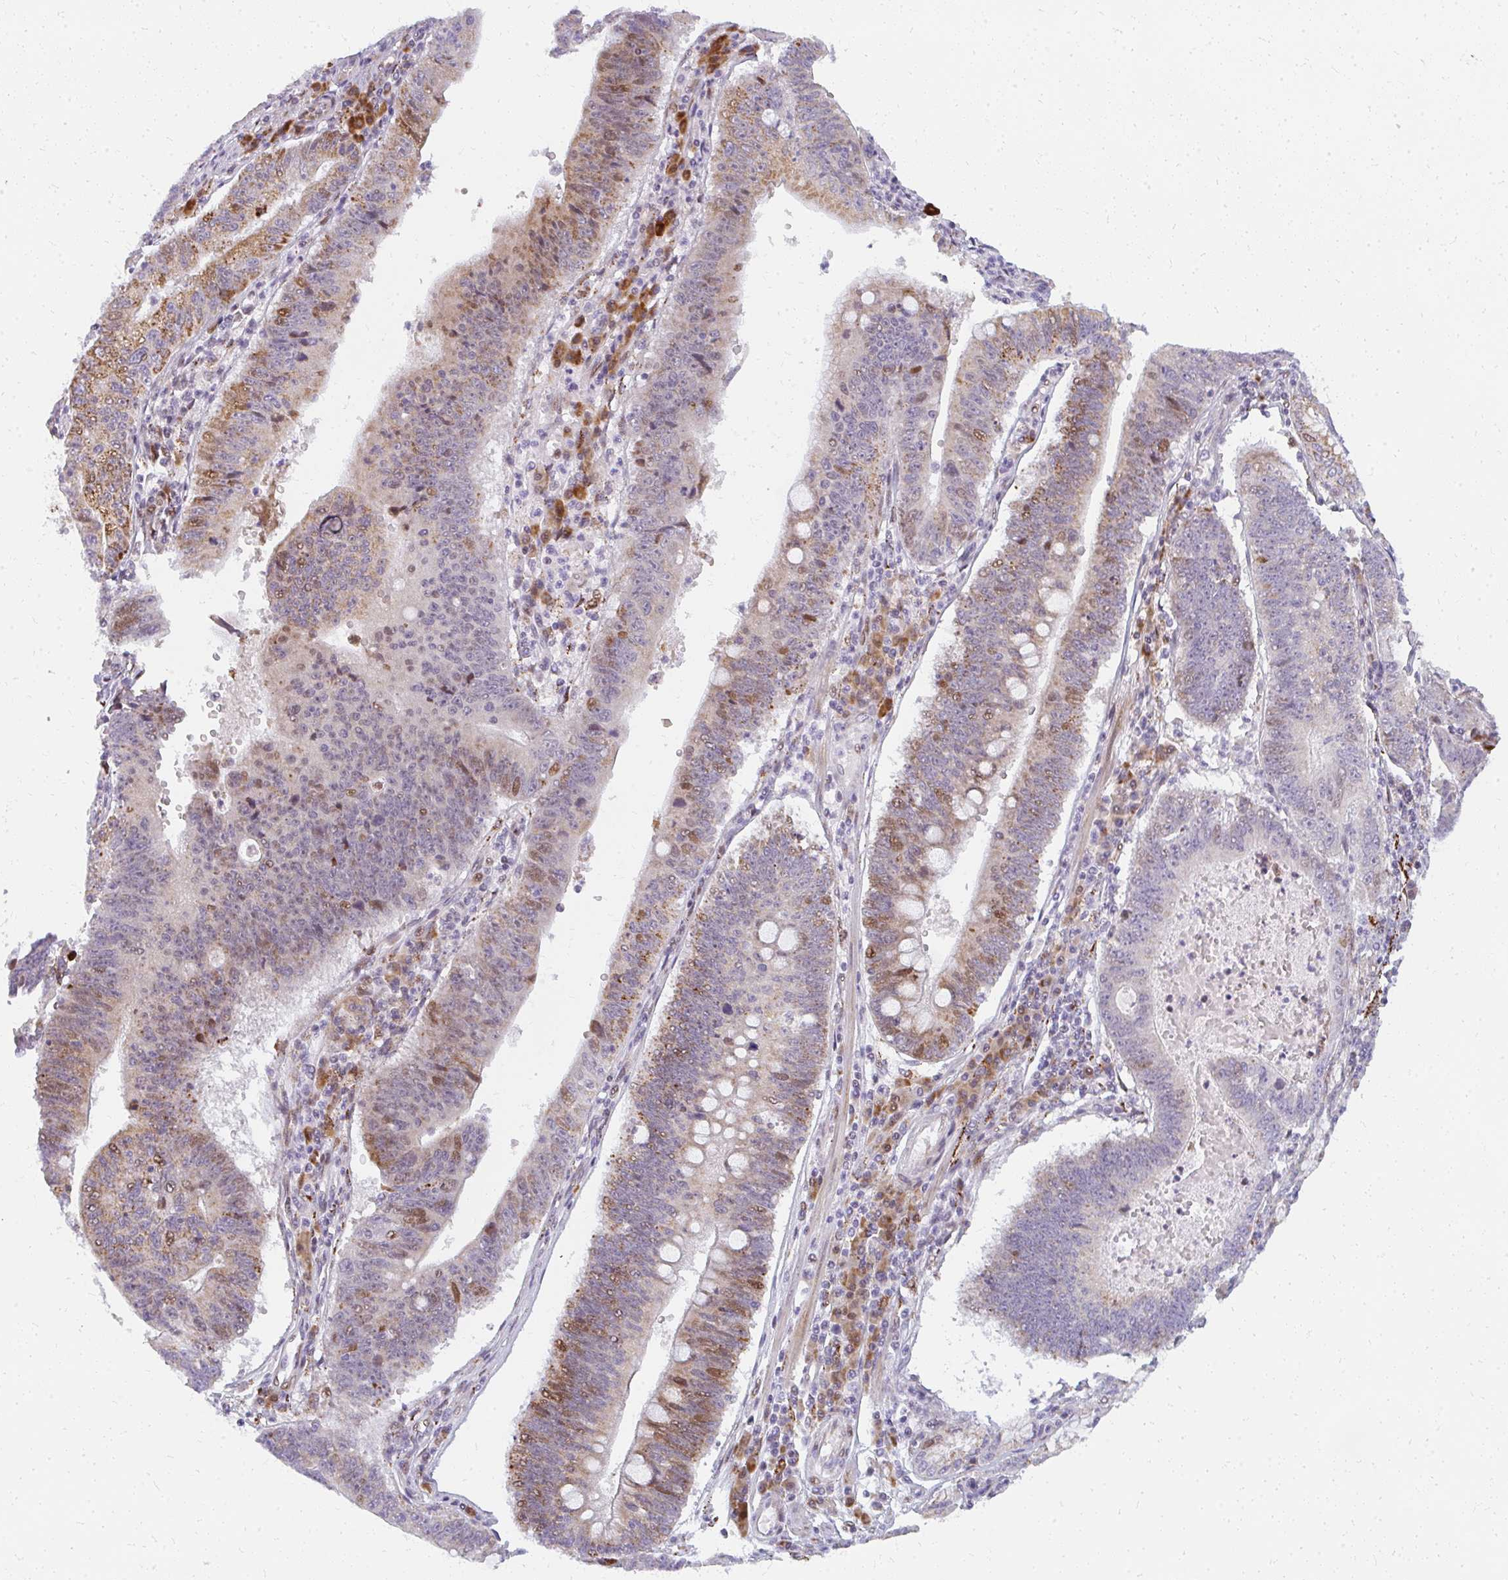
{"staining": {"intensity": "moderate", "quantity": "25%-75%", "location": "cytoplasmic/membranous,nuclear"}, "tissue": "stomach cancer", "cell_type": "Tumor cells", "image_type": "cancer", "snomed": [{"axis": "morphology", "description": "Adenocarcinoma, NOS"}, {"axis": "topography", "description": "Stomach"}], "caption": "Immunohistochemical staining of human stomach cancer reveals medium levels of moderate cytoplasmic/membranous and nuclear protein positivity in about 25%-75% of tumor cells. The protein is shown in brown color, while the nuclei are stained blue.", "gene": "PLA2G5", "patient": {"sex": "male", "age": 59}}